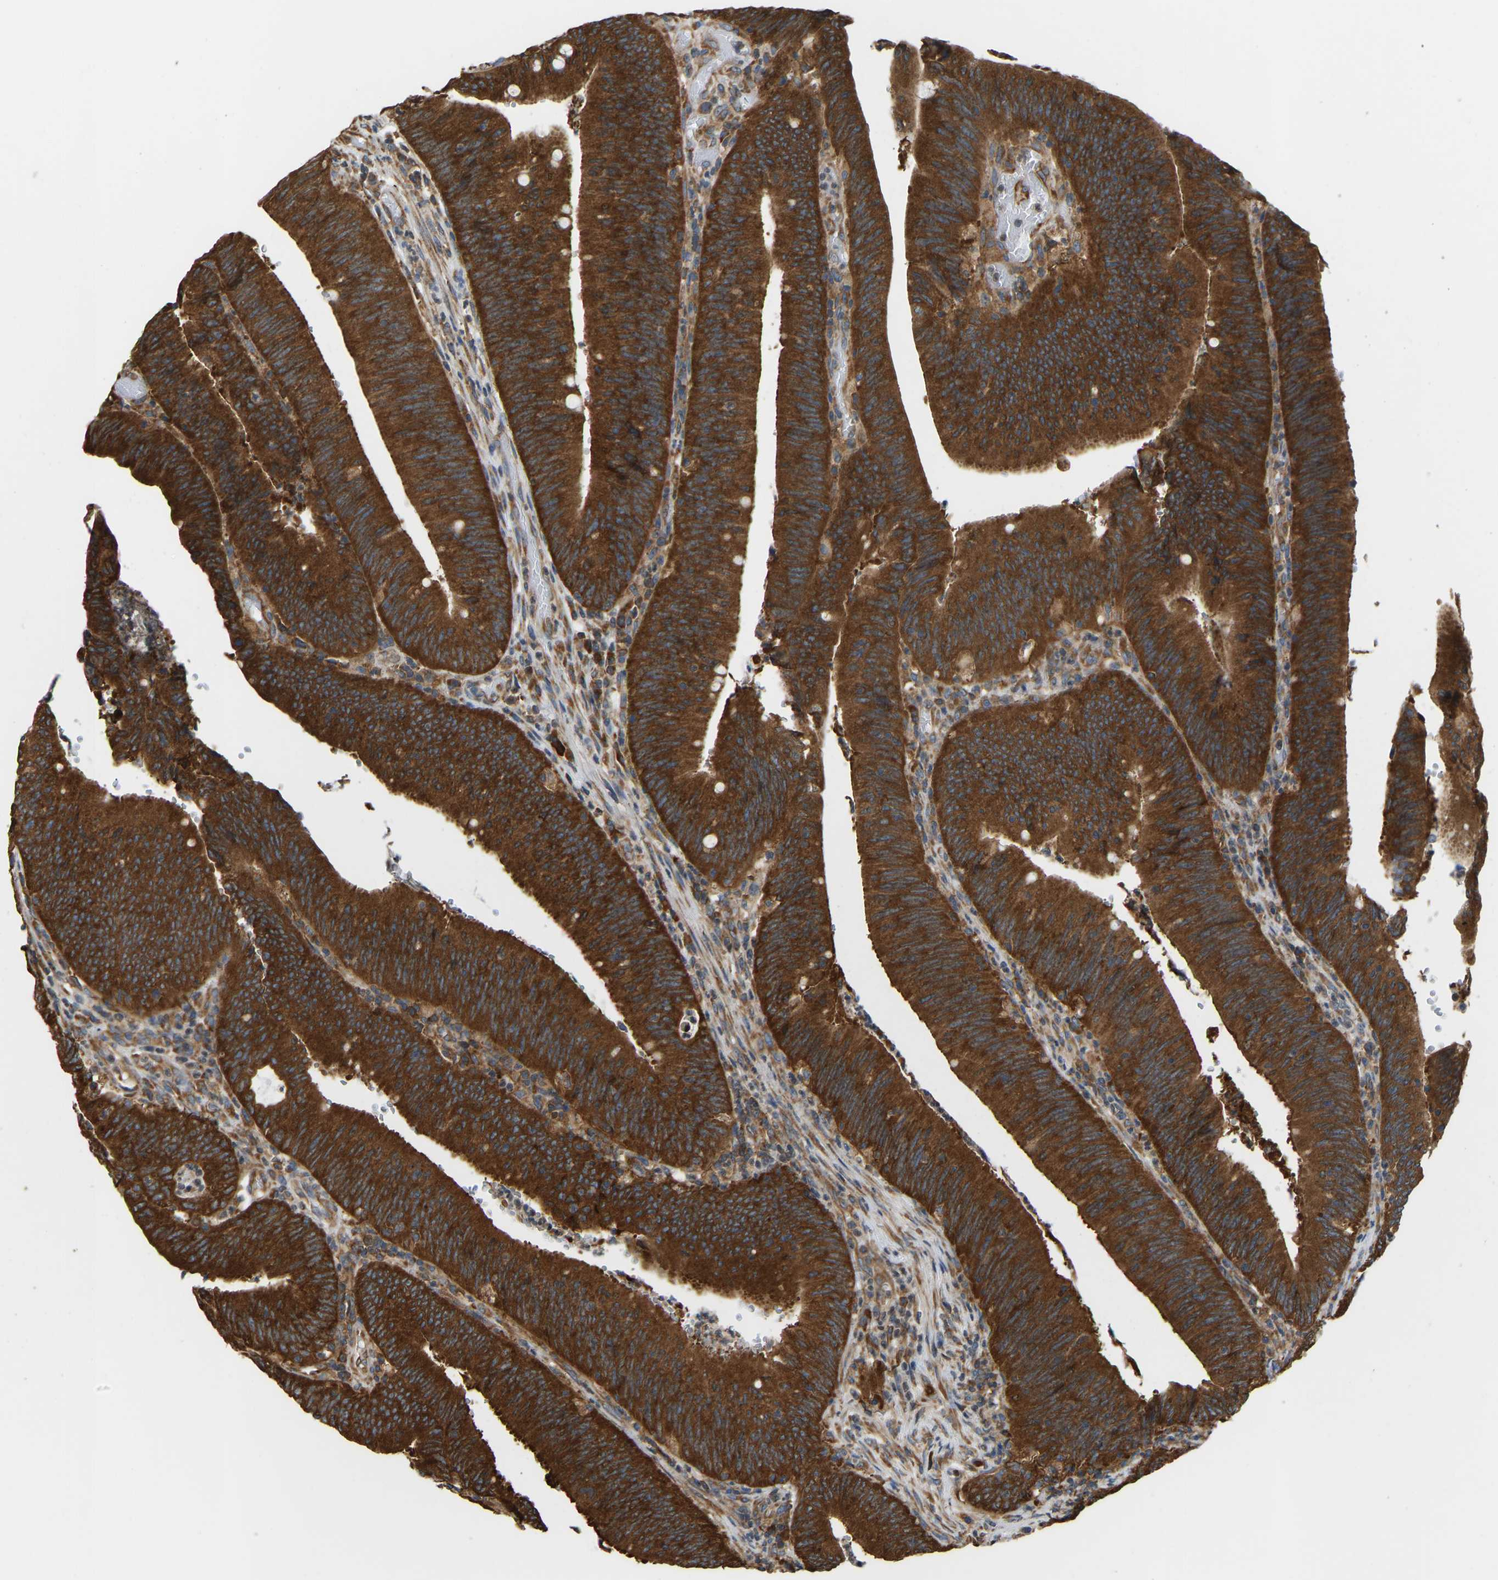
{"staining": {"intensity": "strong", "quantity": ">75%", "location": "cytoplasmic/membranous"}, "tissue": "colorectal cancer", "cell_type": "Tumor cells", "image_type": "cancer", "snomed": [{"axis": "morphology", "description": "Normal tissue, NOS"}, {"axis": "morphology", "description": "Adenocarcinoma, NOS"}, {"axis": "topography", "description": "Rectum"}], "caption": "Immunohistochemical staining of human colorectal adenocarcinoma exhibits high levels of strong cytoplasmic/membranous expression in approximately >75% of tumor cells.", "gene": "RPS6KB2", "patient": {"sex": "female", "age": 66}}